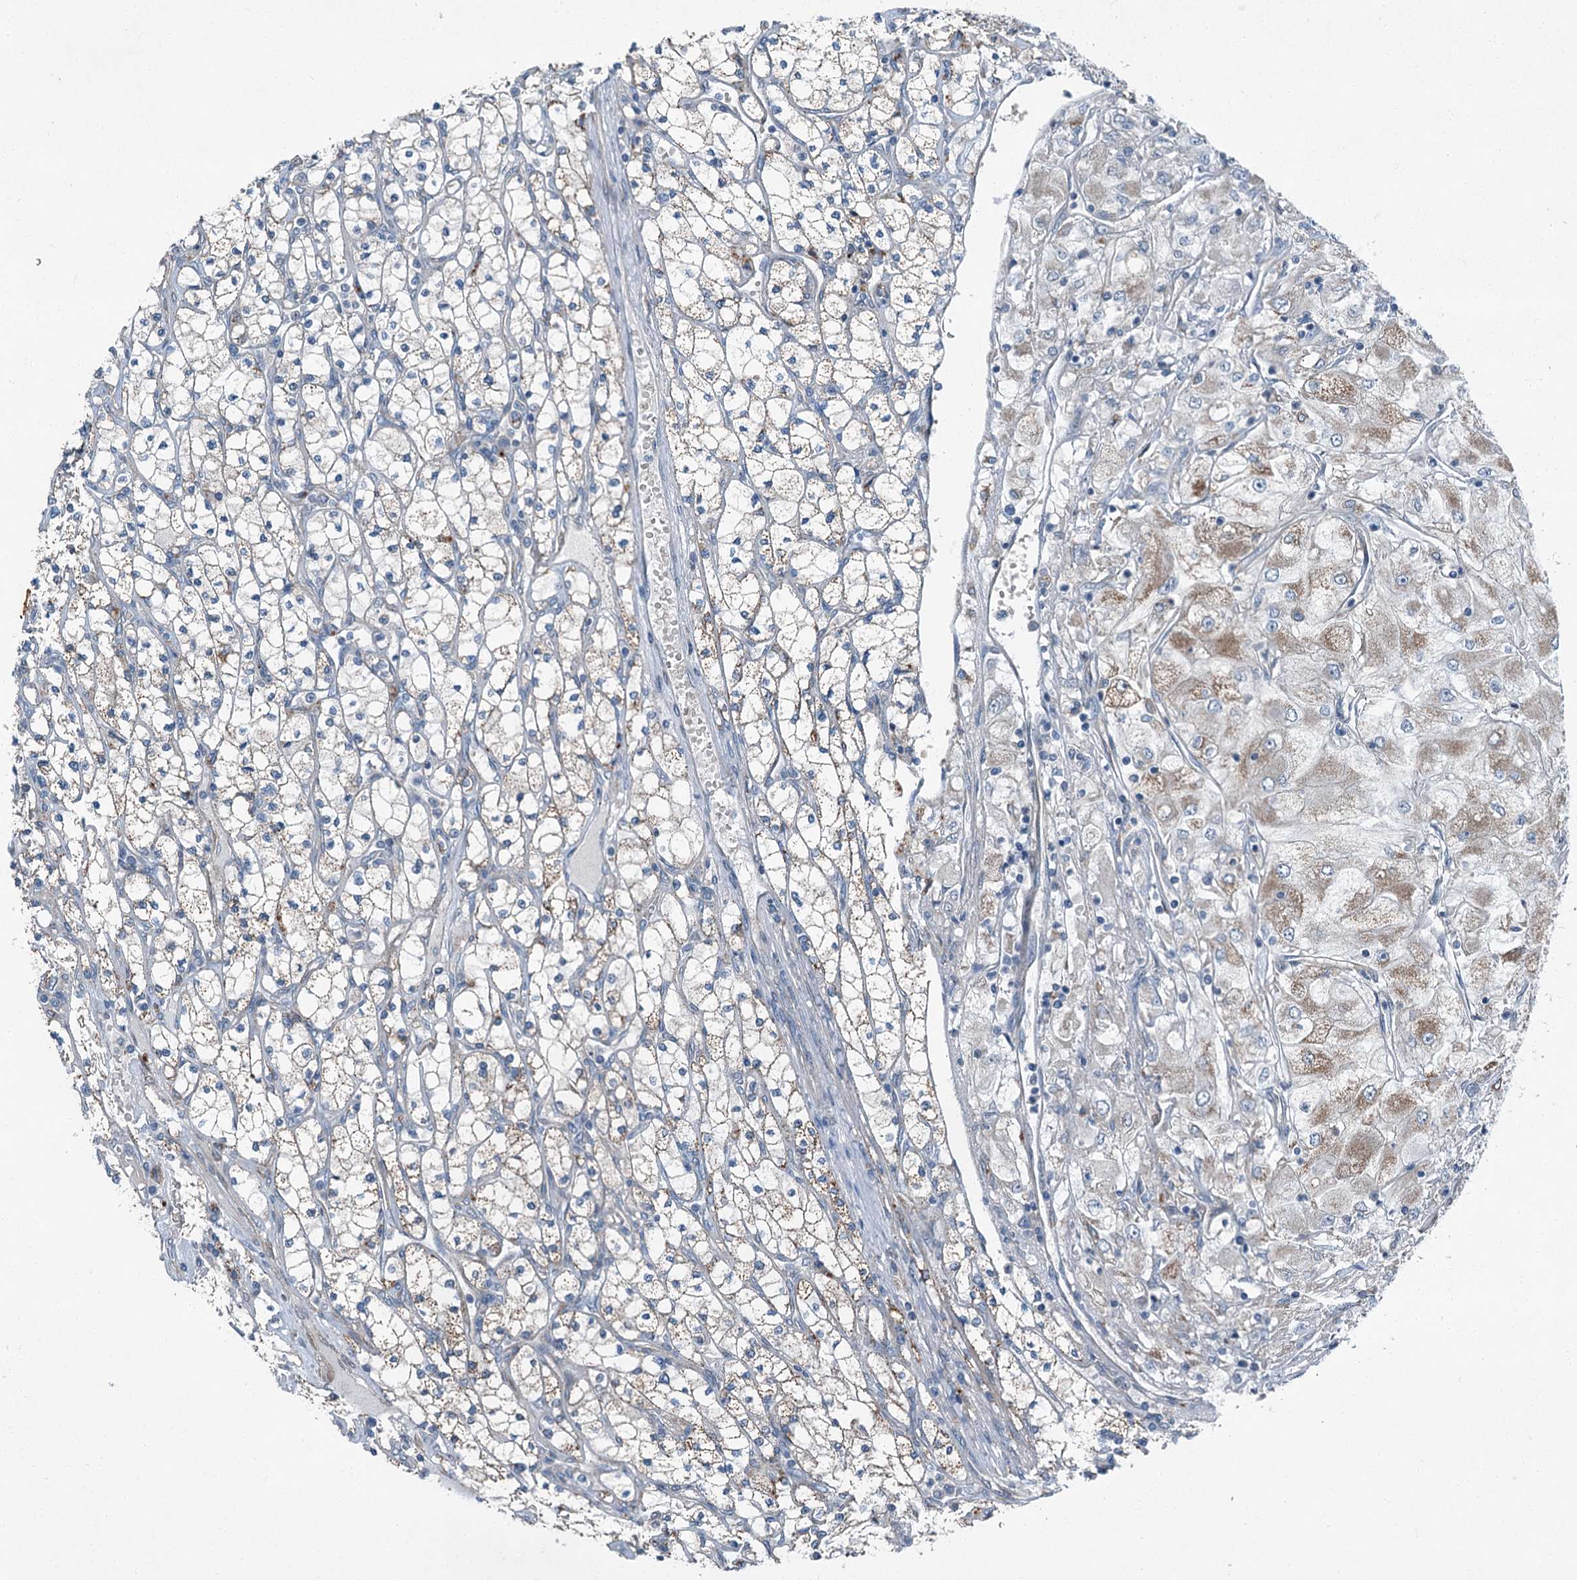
{"staining": {"intensity": "moderate", "quantity": "25%-75%", "location": "cytoplasmic/membranous"}, "tissue": "renal cancer", "cell_type": "Tumor cells", "image_type": "cancer", "snomed": [{"axis": "morphology", "description": "Adenocarcinoma, NOS"}, {"axis": "topography", "description": "Kidney"}], "caption": "This is an image of immunohistochemistry (IHC) staining of renal adenocarcinoma, which shows moderate staining in the cytoplasmic/membranous of tumor cells.", "gene": "AXL", "patient": {"sex": "male", "age": 80}}